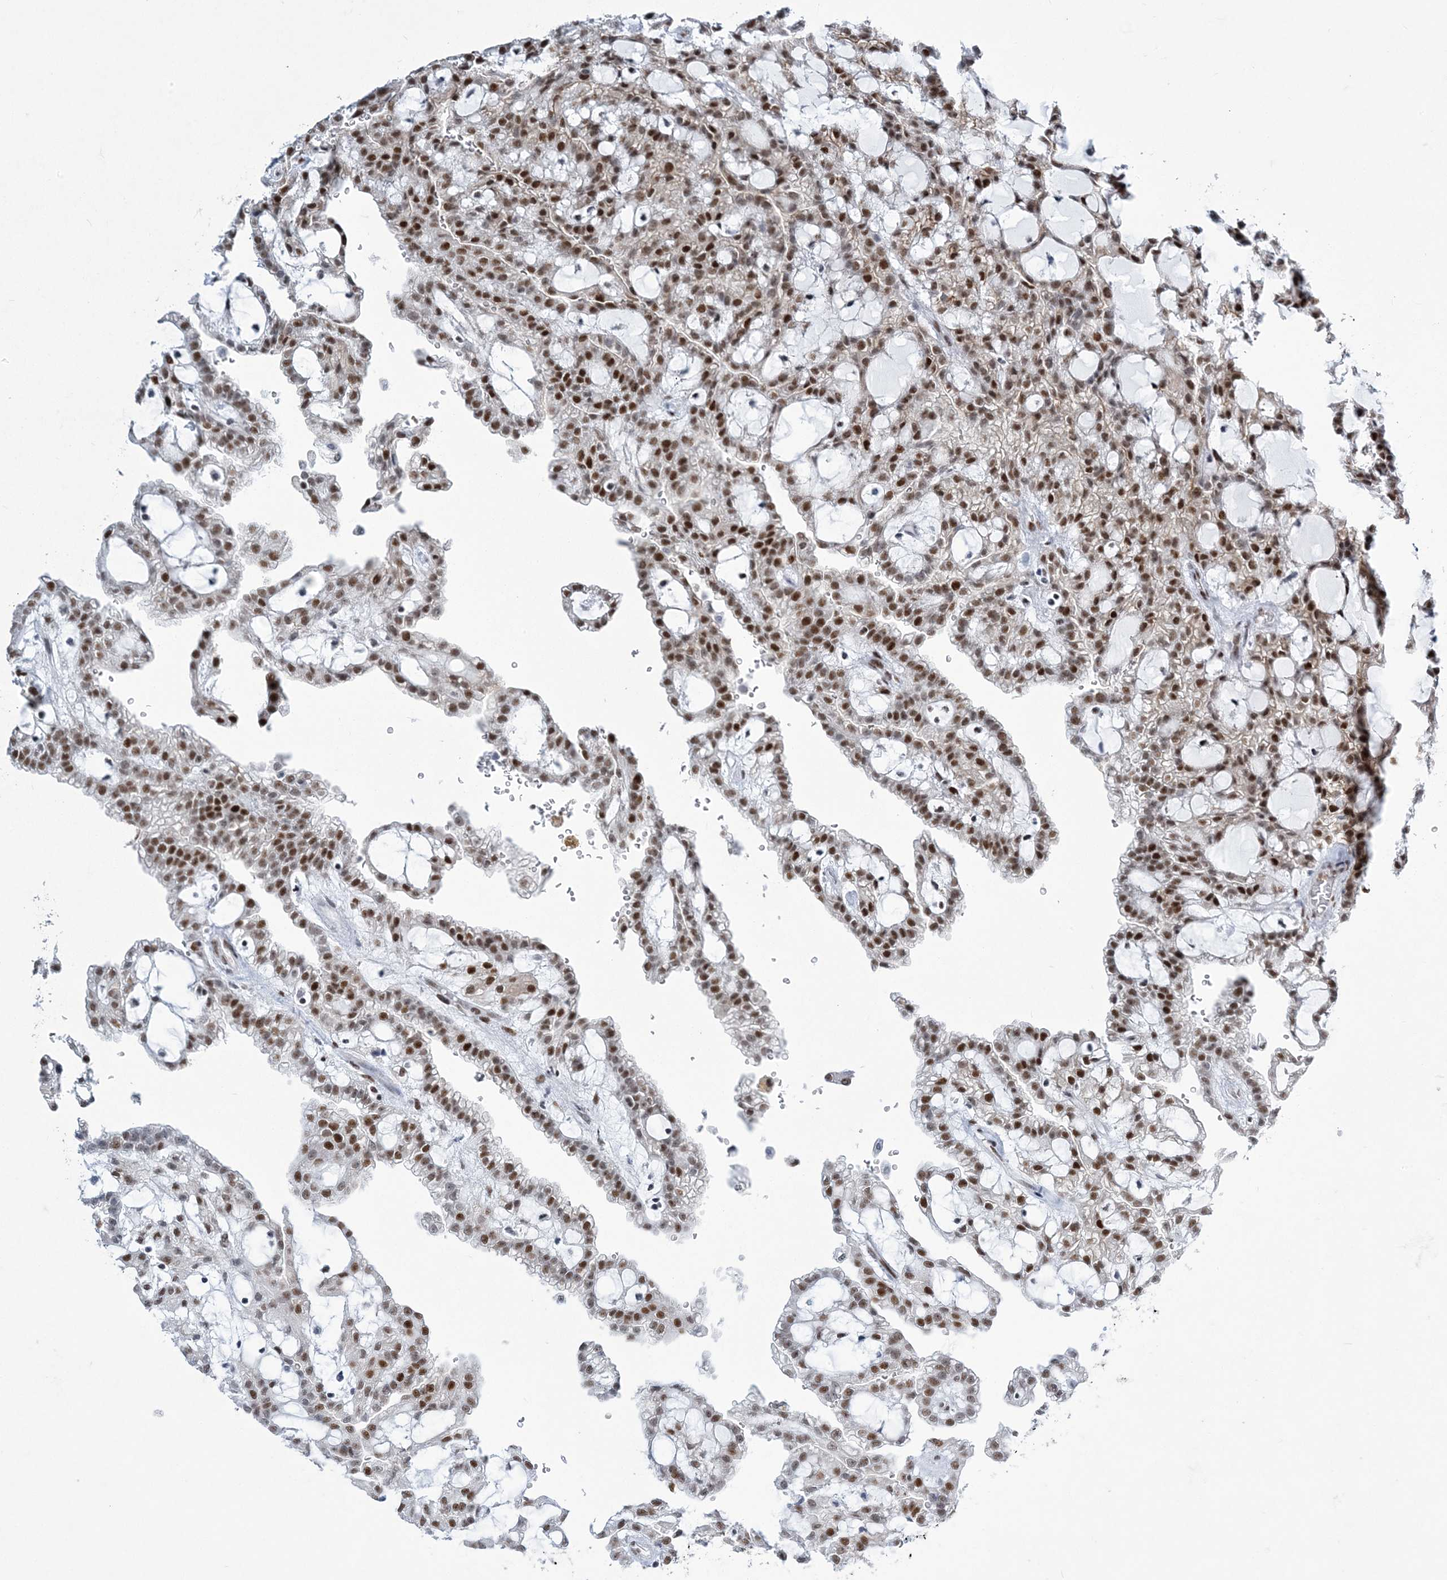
{"staining": {"intensity": "strong", "quantity": ">75%", "location": "nuclear"}, "tissue": "renal cancer", "cell_type": "Tumor cells", "image_type": "cancer", "snomed": [{"axis": "morphology", "description": "Adenocarcinoma, NOS"}, {"axis": "topography", "description": "Kidney"}], "caption": "An IHC micrograph of neoplastic tissue is shown. Protein staining in brown labels strong nuclear positivity in adenocarcinoma (renal) within tumor cells. The staining was performed using DAB (3,3'-diaminobenzidine) to visualize the protein expression in brown, while the nuclei were stained in blue with hematoxylin (Magnification: 20x).", "gene": "ZBTB7A", "patient": {"sex": "male", "age": 63}}